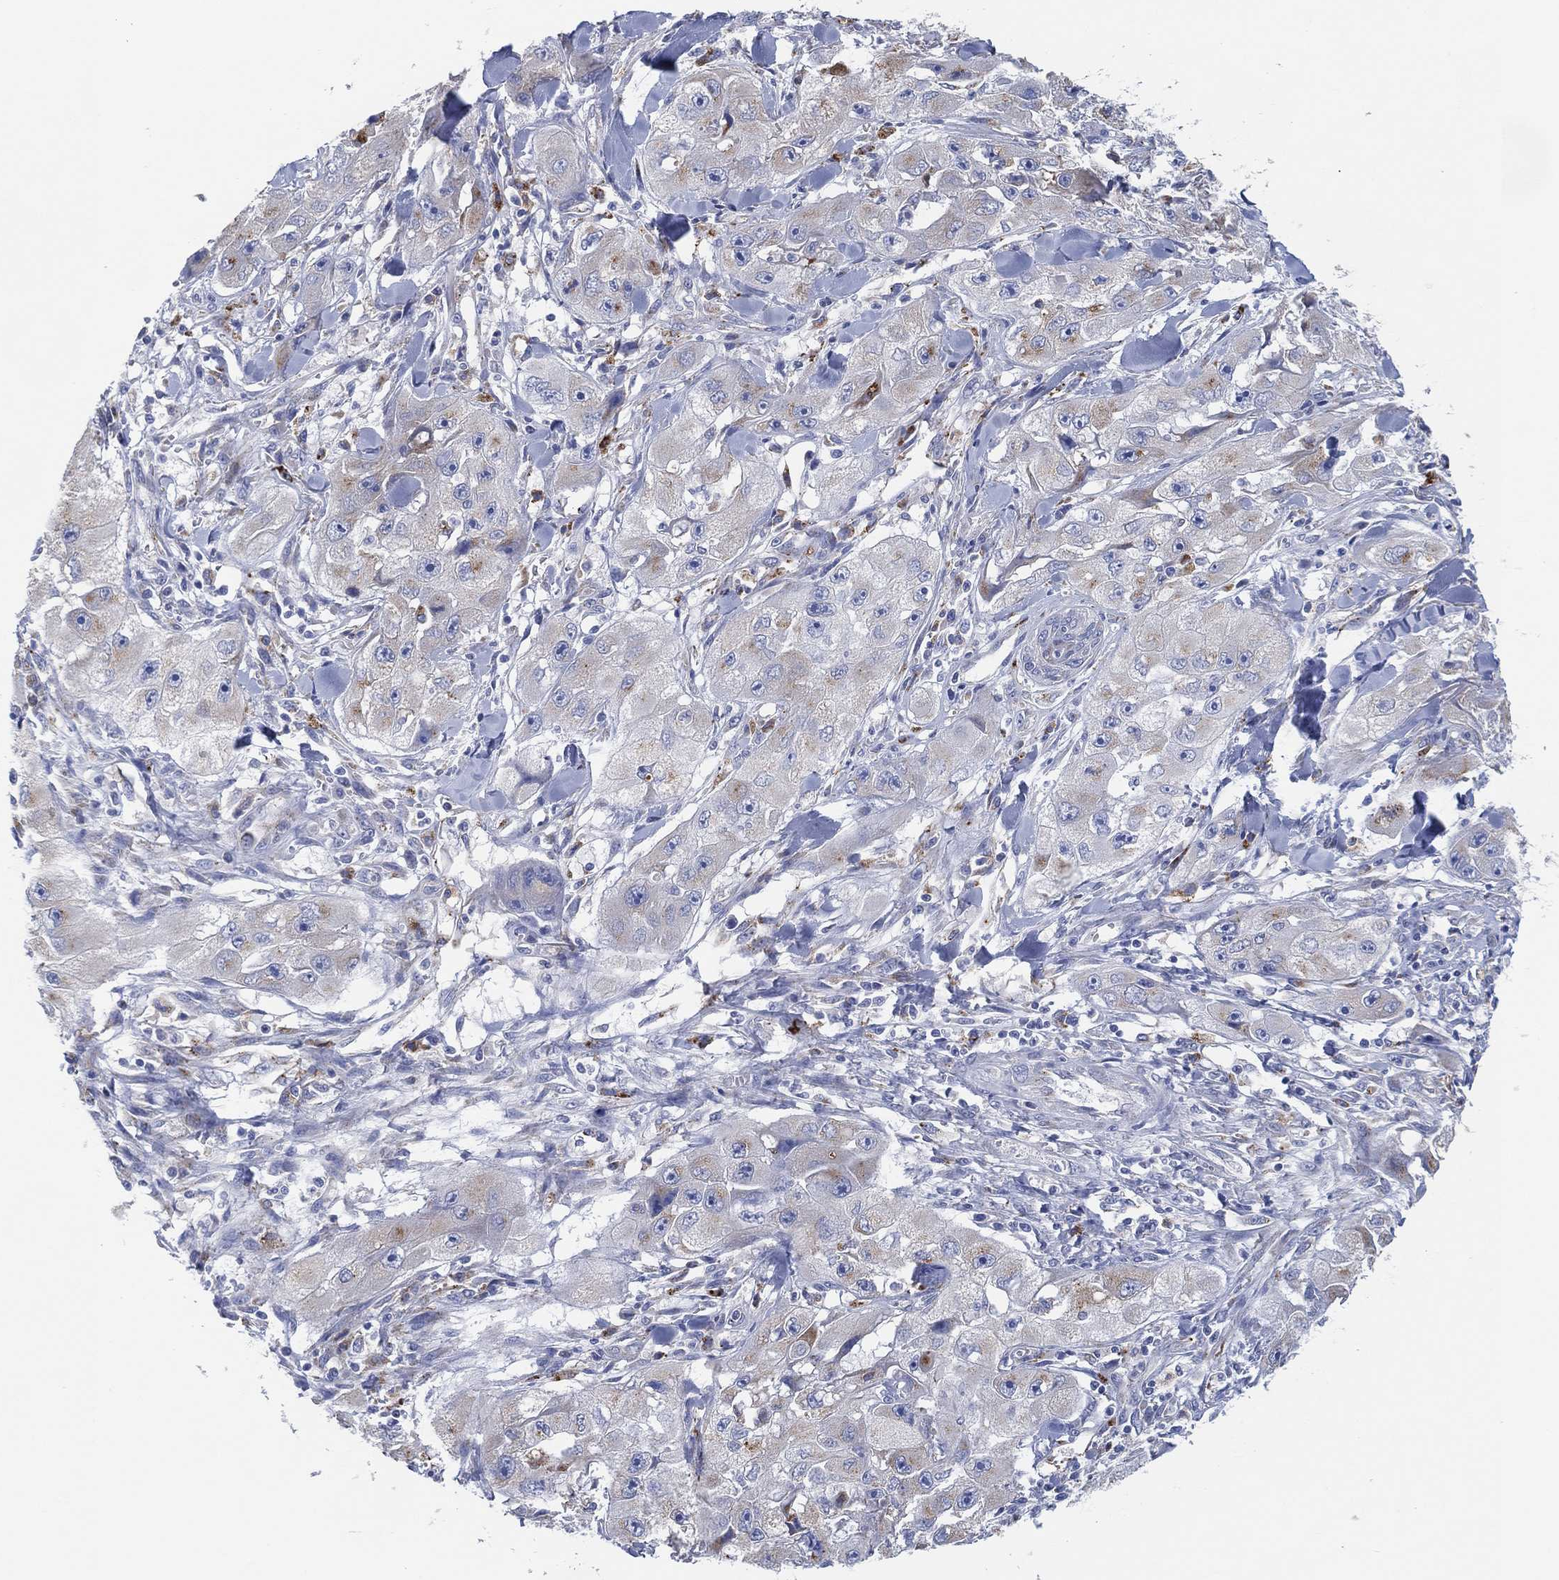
{"staining": {"intensity": "moderate", "quantity": "<25%", "location": "cytoplasmic/membranous"}, "tissue": "skin cancer", "cell_type": "Tumor cells", "image_type": "cancer", "snomed": [{"axis": "morphology", "description": "Squamous cell carcinoma, NOS"}, {"axis": "topography", "description": "Skin"}, {"axis": "topography", "description": "Subcutis"}], "caption": "This is a histology image of IHC staining of skin cancer (squamous cell carcinoma), which shows moderate positivity in the cytoplasmic/membranous of tumor cells.", "gene": "GALNS", "patient": {"sex": "male", "age": 73}}